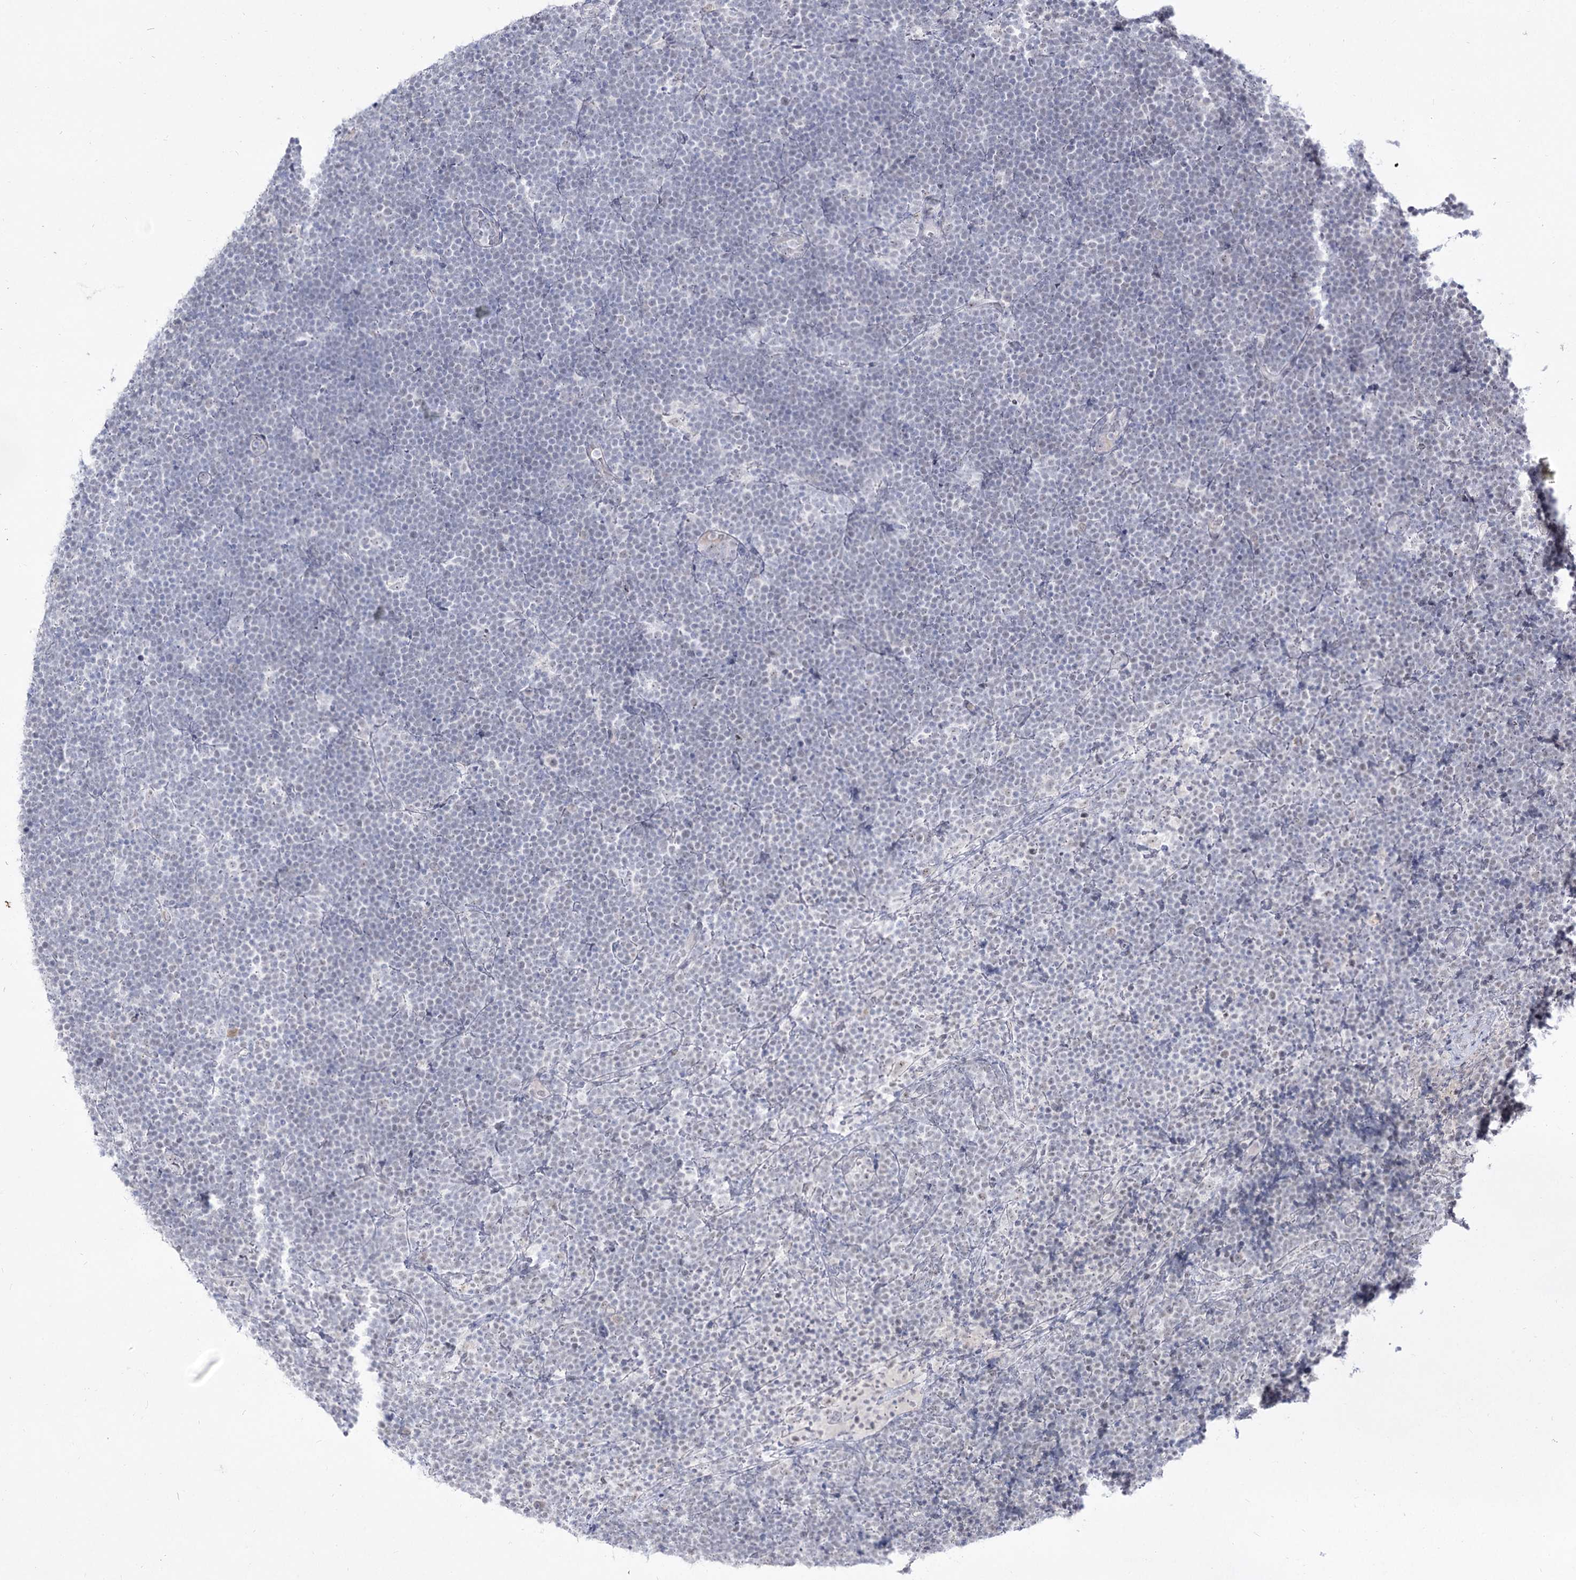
{"staining": {"intensity": "negative", "quantity": "none", "location": "none"}, "tissue": "lymphoma", "cell_type": "Tumor cells", "image_type": "cancer", "snomed": [{"axis": "morphology", "description": "Malignant lymphoma, non-Hodgkin's type, High grade"}, {"axis": "topography", "description": "Lymph node"}], "caption": "High power microscopy image of an immunohistochemistry image of lymphoma, revealing no significant positivity in tumor cells.", "gene": "DDX50", "patient": {"sex": "male", "age": 13}}